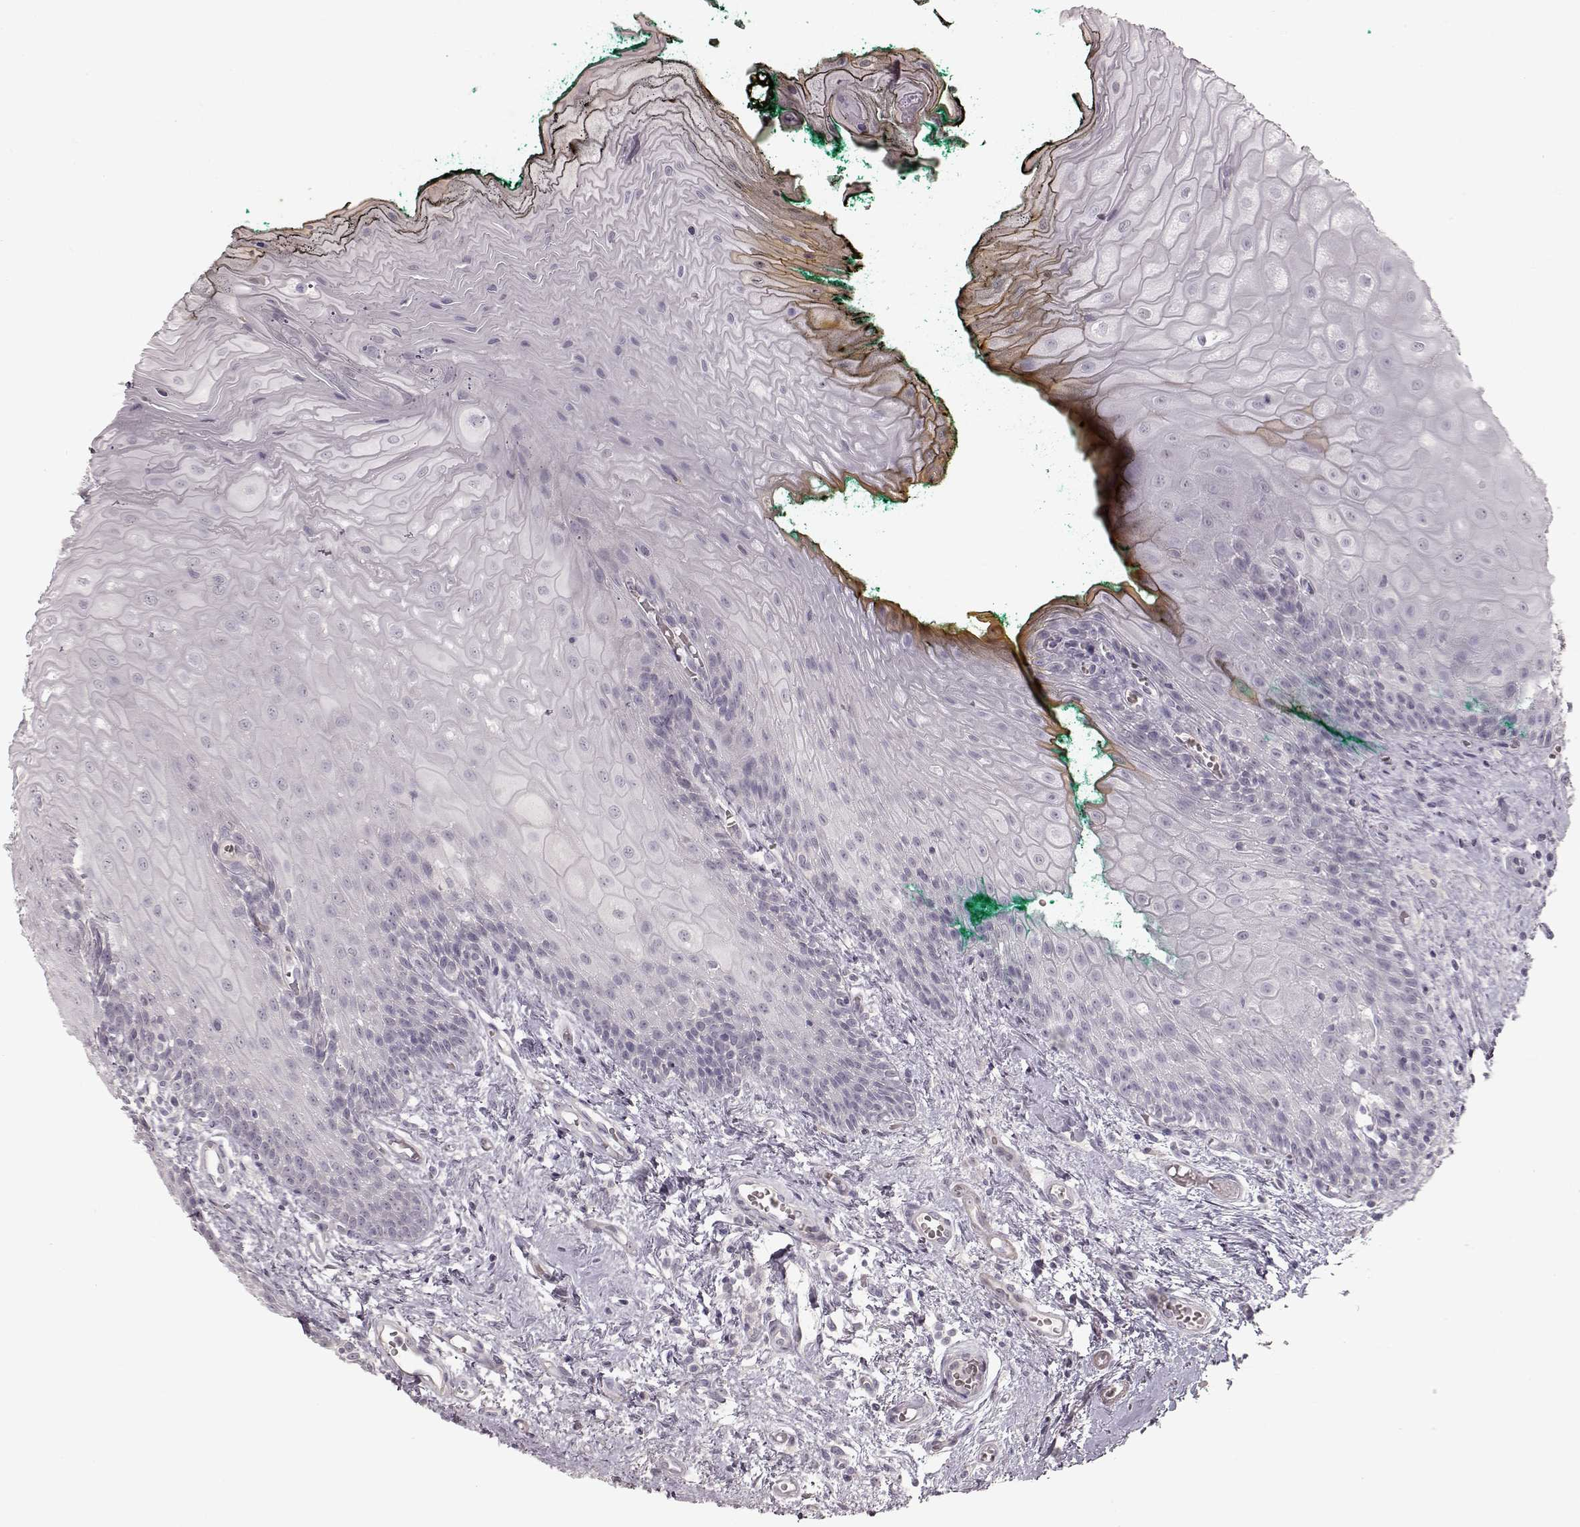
{"staining": {"intensity": "negative", "quantity": "none", "location": "none"}, "tissue": "oral mucosa", "cell_type": "Squamous epithelial cells", "image_type": "normal", "snomed": [{"axis": "morphology", "description": "Normal tissue, NOS"}, {"axis": "topography", "description": "Oral tissue"}], "caption": "High power microscopy image of an immunohistochemistry (IHC) image of normal oral mucosa, revealing no significant expression in squamous epithelial cells.", "gene": "PRLHR", "patient": {"sex": "female", "age": 68}}